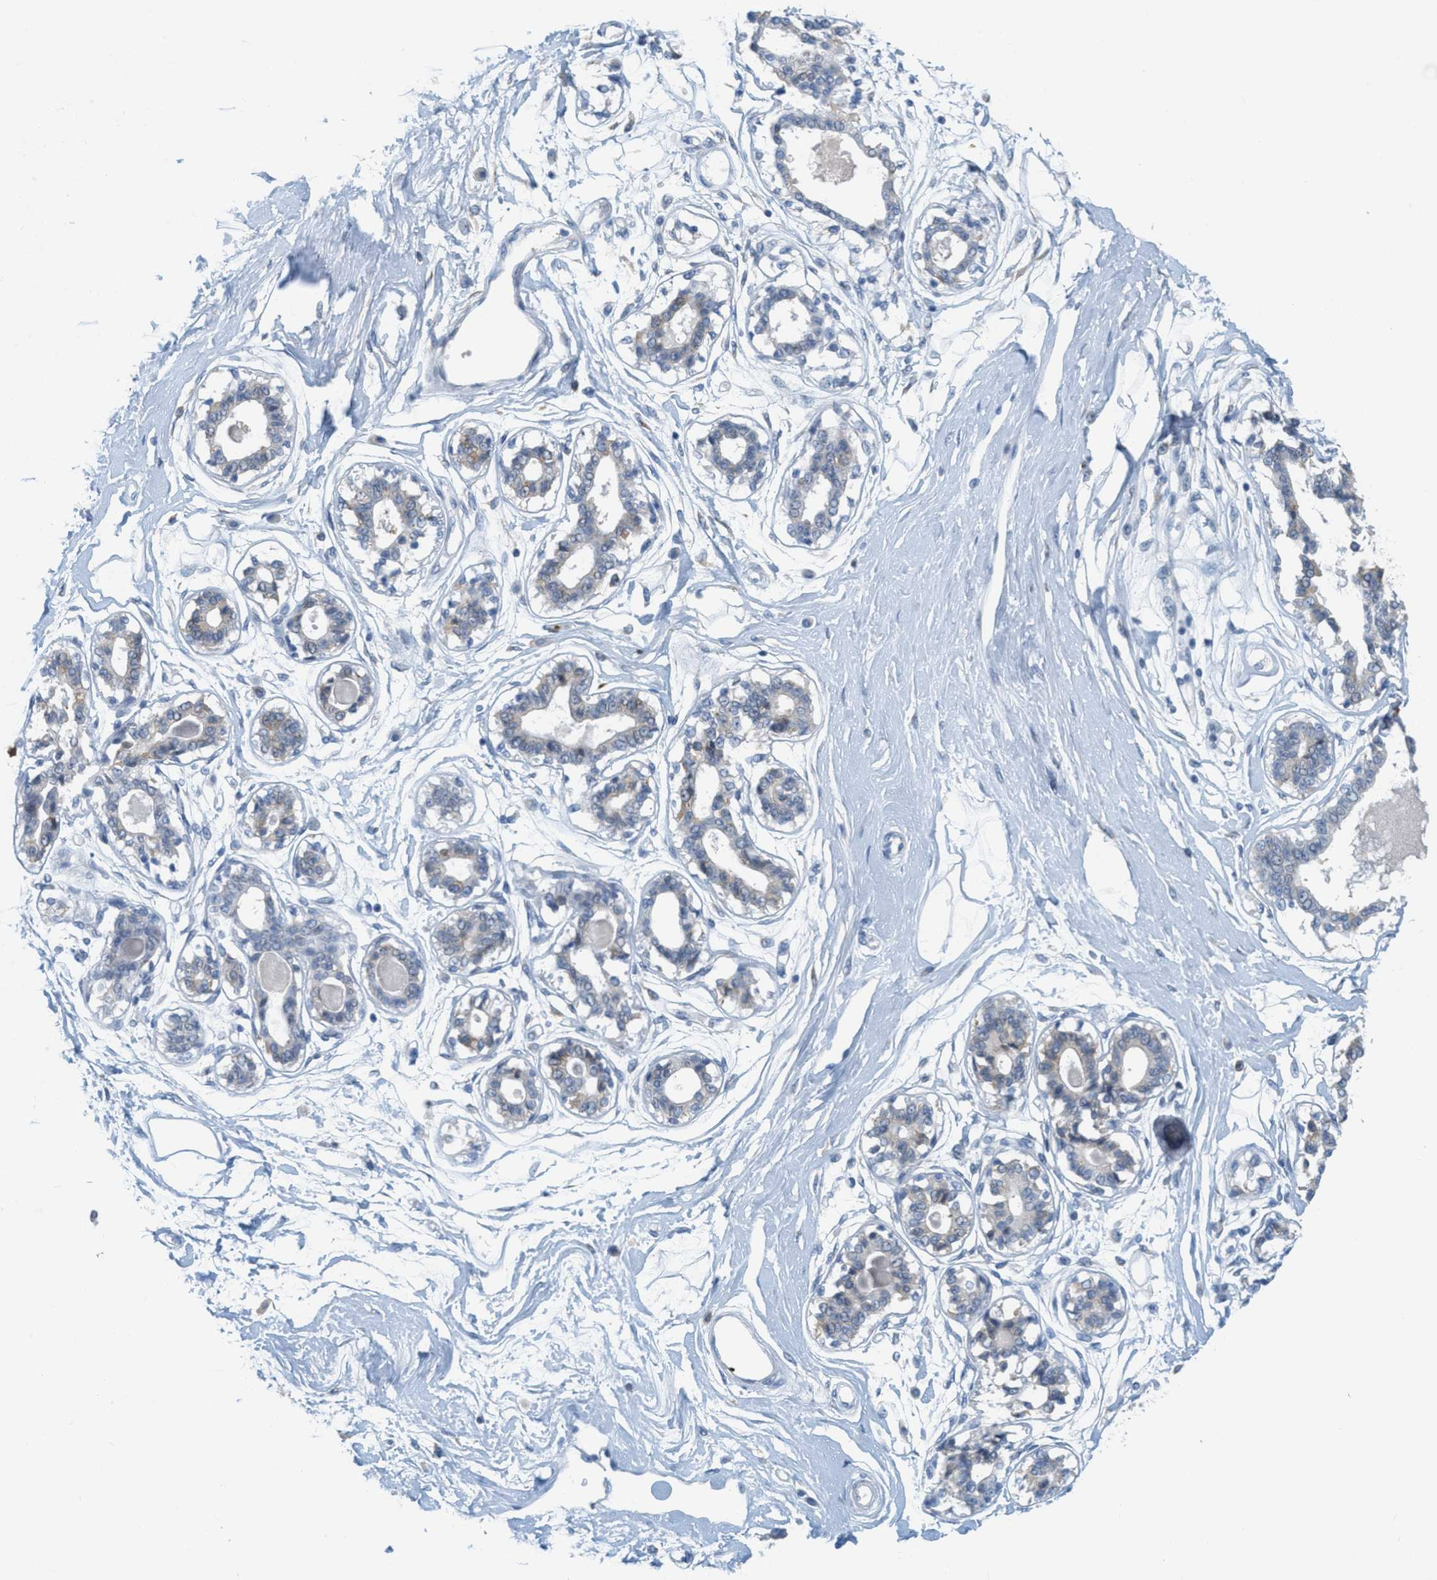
{"staining": {"intensity": "negative", "quantity": "none", "location": "none"}, "tissue": "breast", "cell_type": "Adipocytes", "image_type": "normal", "snomed": [{"axis": "morphology", "description": "Normal tissue, NOS"}, {"axis": "topography", "description": "Breast"}], "caption": "There is no significant expression in adipocytes of breast.", "gene": "TEX264", "patient": {"sex": "female", "age": 45}}